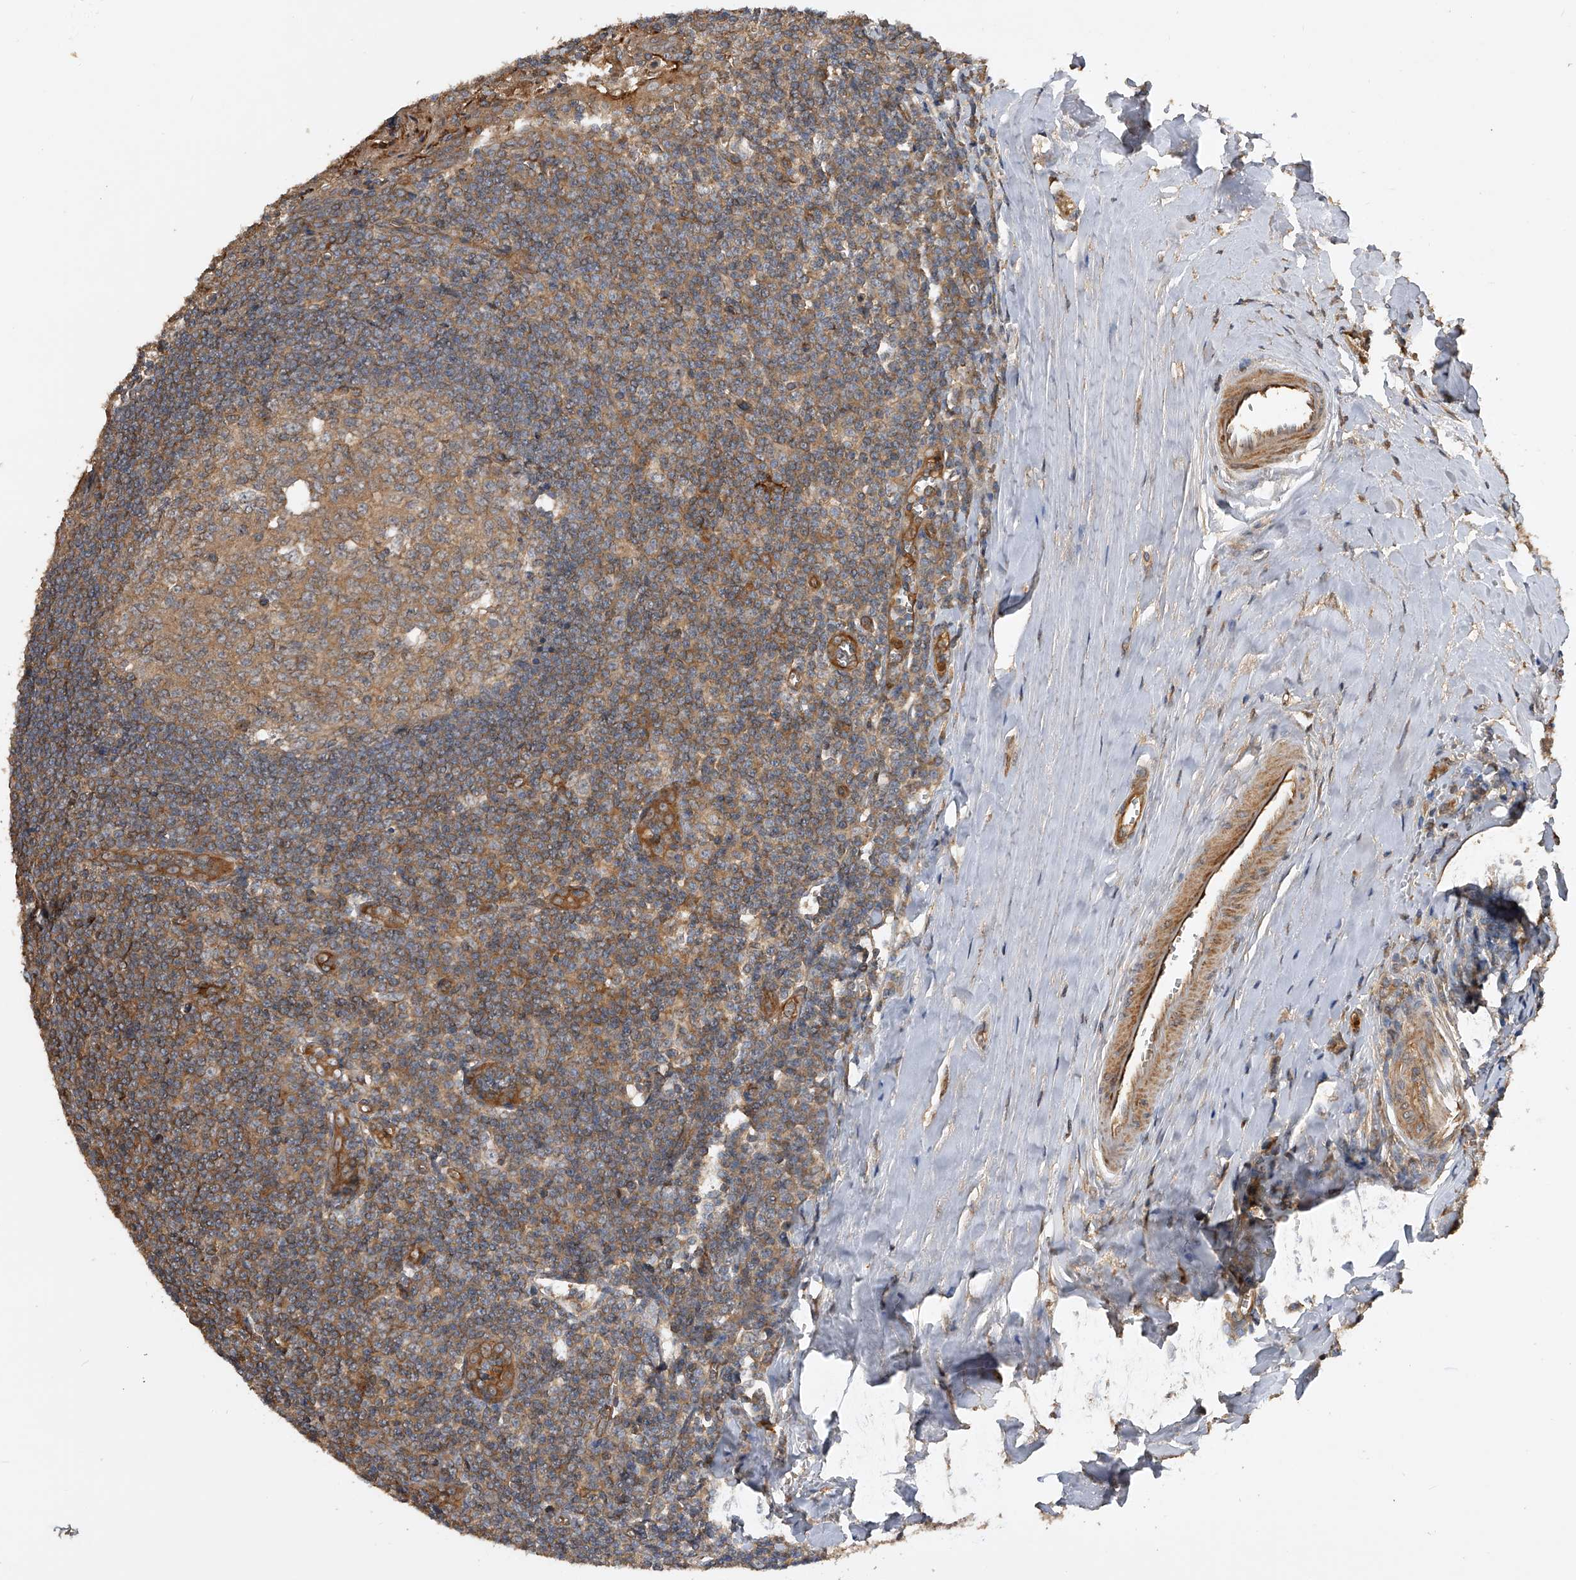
{"staining": {"intensity": "moderate", "quantity": "25%-75%", "location": "cytoplasmic/membranous"}, "tissue": "tonsil", "cell_type": "Germinal center cells", "image_type": "normal", "snomed": [{"axis": "morphology", "description": "Normal tissue, NOS"}, {"axis": "topography", "description": "Tonsil"}], "caption": "High-magnification brightfield microscopy of unremarkable tonsil stained with DAB (brown) and counterstained with hematoxylin (blue). germinal center cells exhibit moderate cytoplasmic/membranous positivity is identified in approximately25%-75% of cells. Nuclei are stained in blue.", "gene": "PTPRA", "patient": {"sex": "male", "age": 27}}